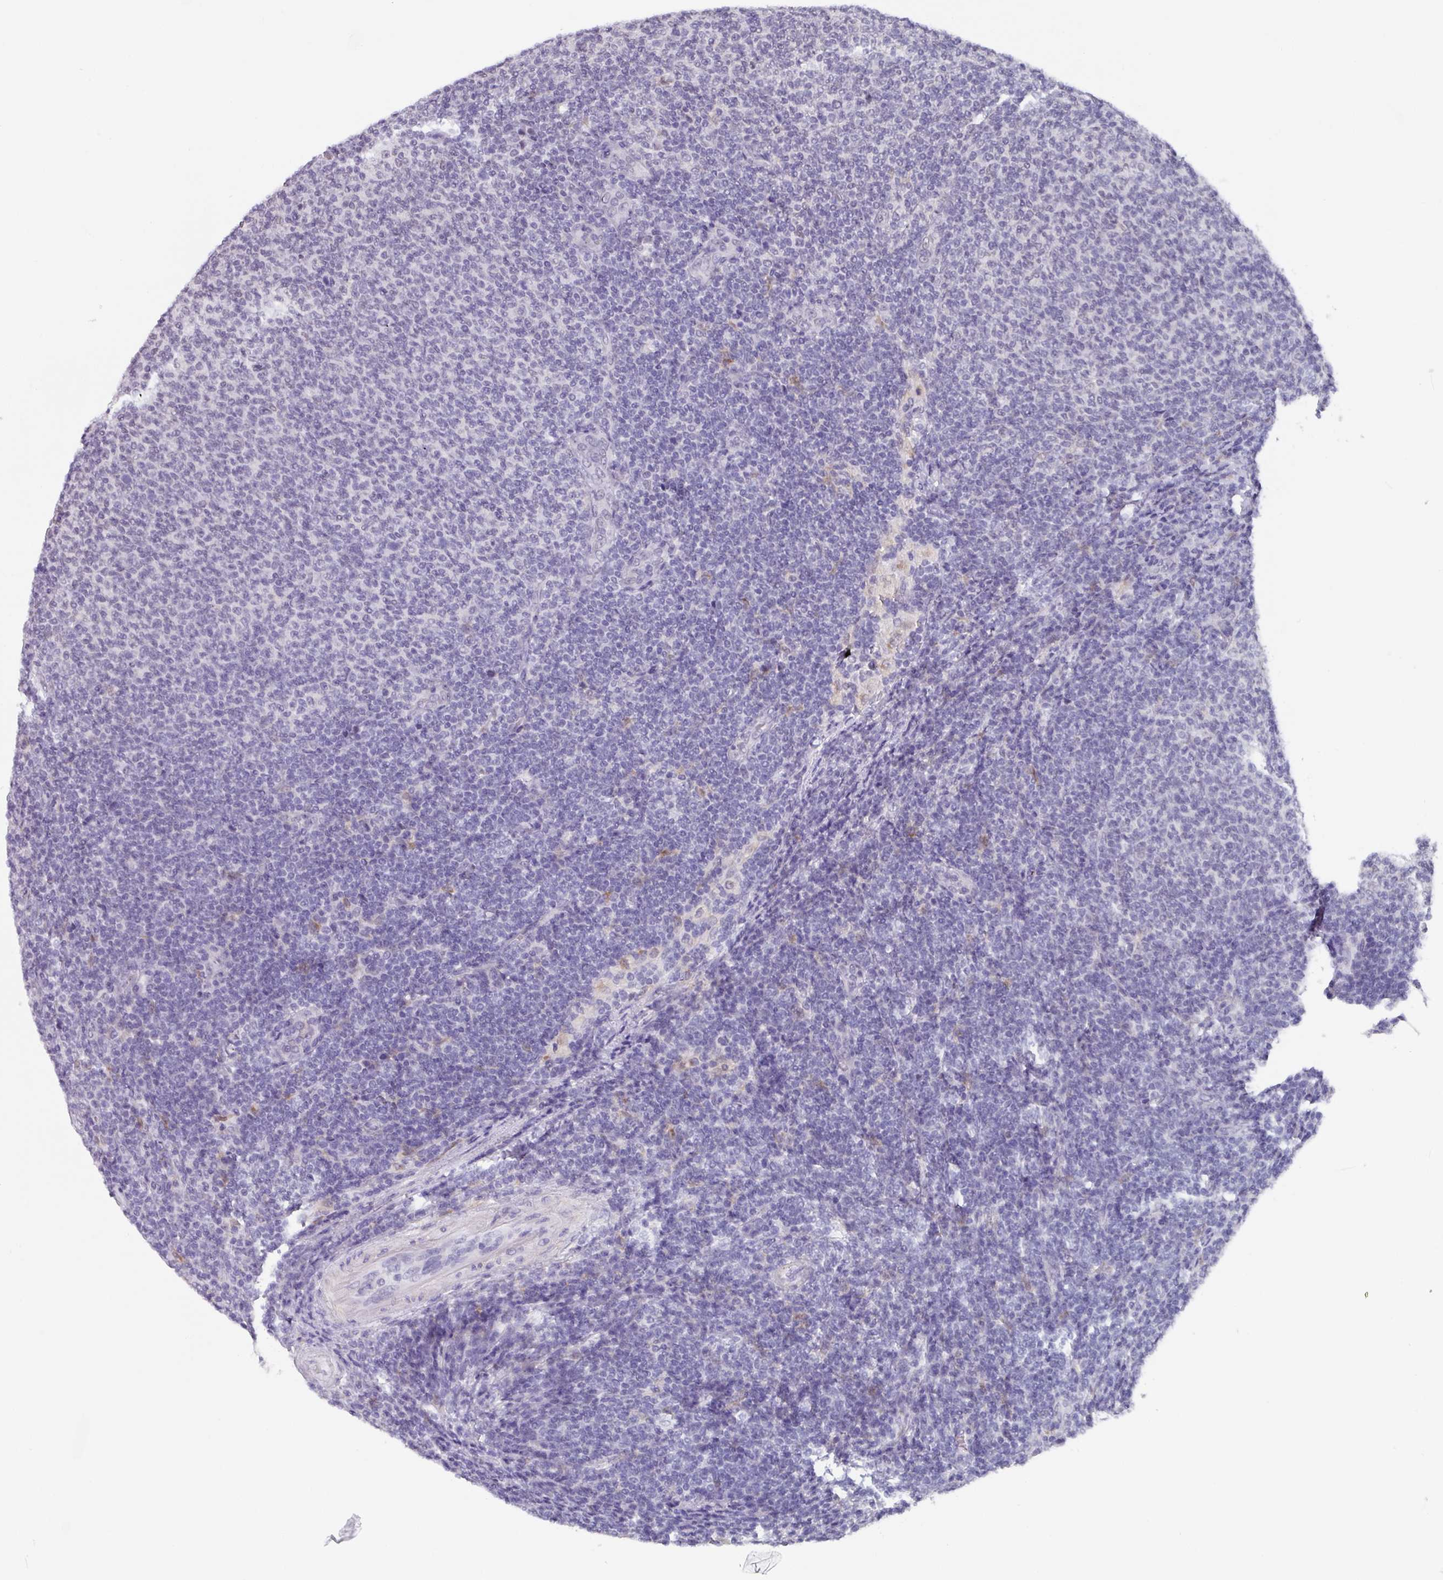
{"staining": {"intensity": "negative", "quantity": "none", "location": "none"}, "tissue": "lymphoma", "cell_type": "Tumor cells", "image_type": "cancer", "snomed": [{"axis": "morphology", "description": "Malignant lymphoma, non-Hodgkin's type, Low grade"}, {"axis": "topography", "description": "Lymph node"}], "caption": "A micrograph of human lymphoma is negative for staining in tumor cells. (Immunohistochemistry, brightfield microscopy, high magnification).", "gene": "C1QB", "patient": {"sex": "male", "age": 66}}